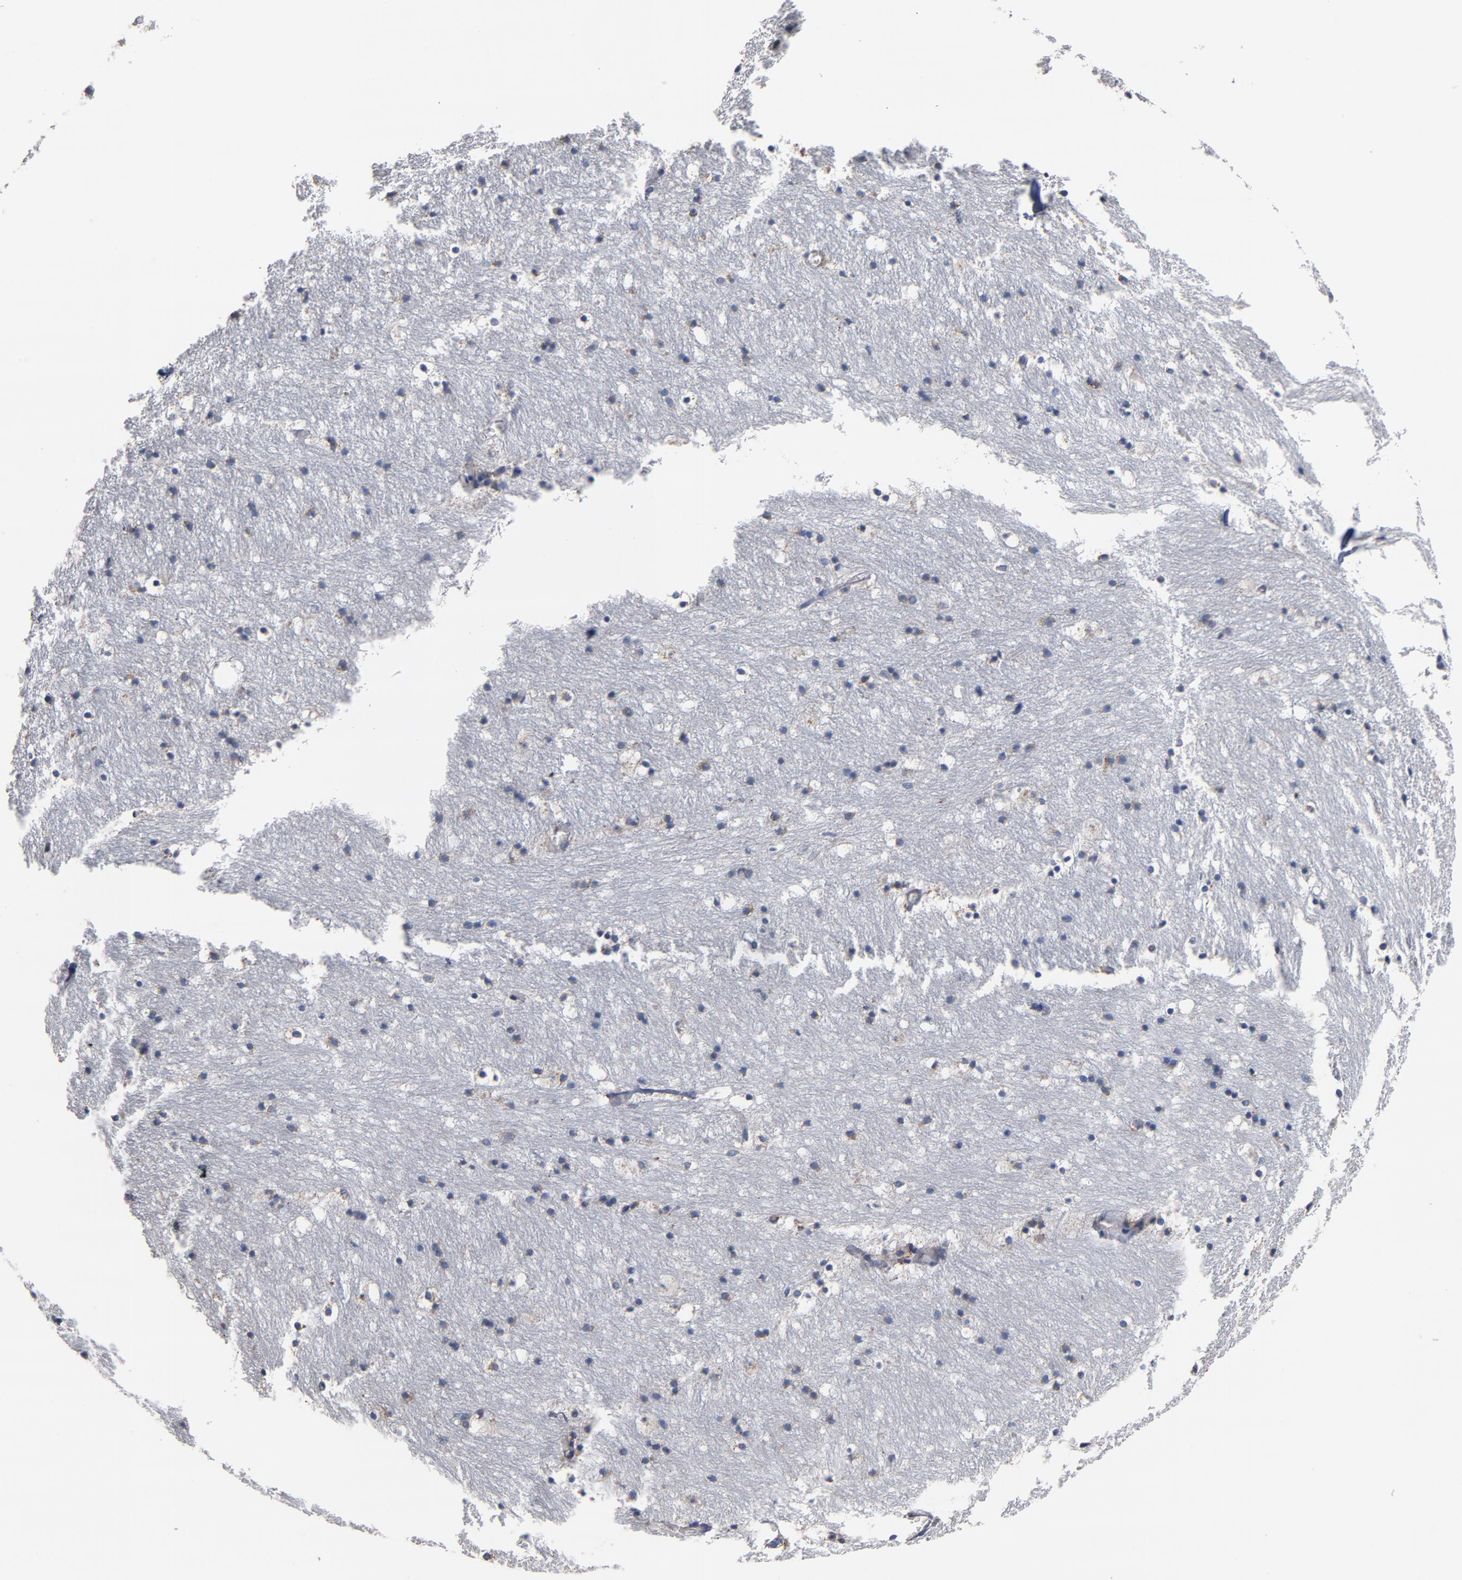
{"staining": {"intensity": "negative", "quantity": "none", "location": "none"}, "tissue": "caudate", "cell_type": "Glial cells", "image_type": "normal", "snomed": [{"axis": "morphology", "description": "Normal tissue, NOS"}, {"axis": "topography", "description": "Lateral ventricle wall"}], "caption": "Immunohistochemistry (IHC) of unremarkable caudate displays no expression in glial cells.", "gene": "TLR4", "patient": {"sex": "male", "age": 45}}